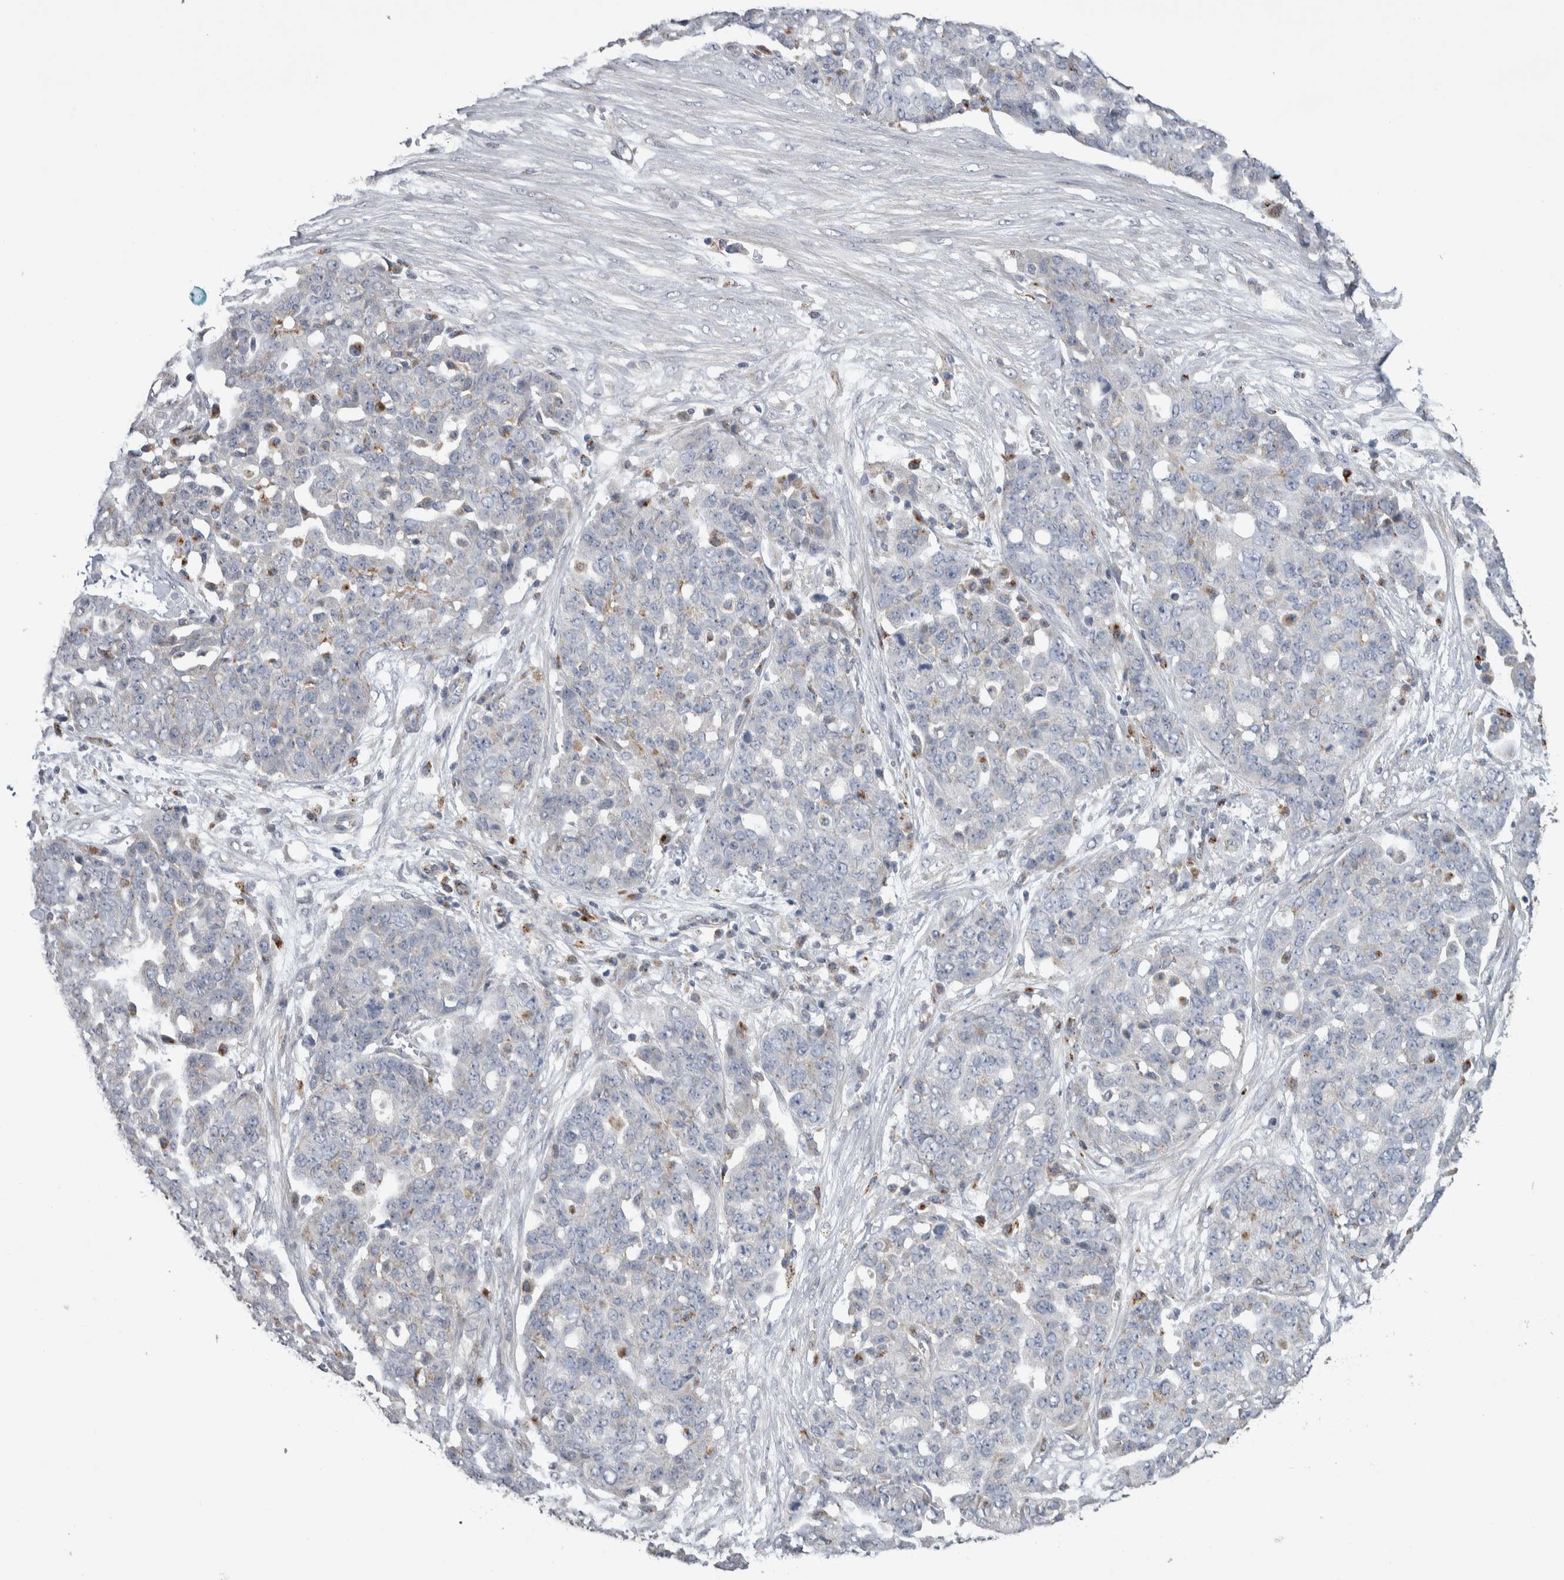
{"staining": {"intensity": "negative", "quantity": "none", "location": "none"}, "tissue": "ovarian cancer", "cell_type": "Tumor cells", "image_type": "cancer", "snomed": [{"axis": "morphology", "description": "Cystadenocarcinoma, serous, NOS"}, {"axis": "topography", "description": "Soft tissue"}, {"axis": "topography", "description": "Ovary"}], "caption": "Protein analysis of ovarian serous cystadenocarcinoma demonstrates no significant positivity in tumor cells.", "gene": "FAM83G", "patient": {"sex": "female", "age": 57}}